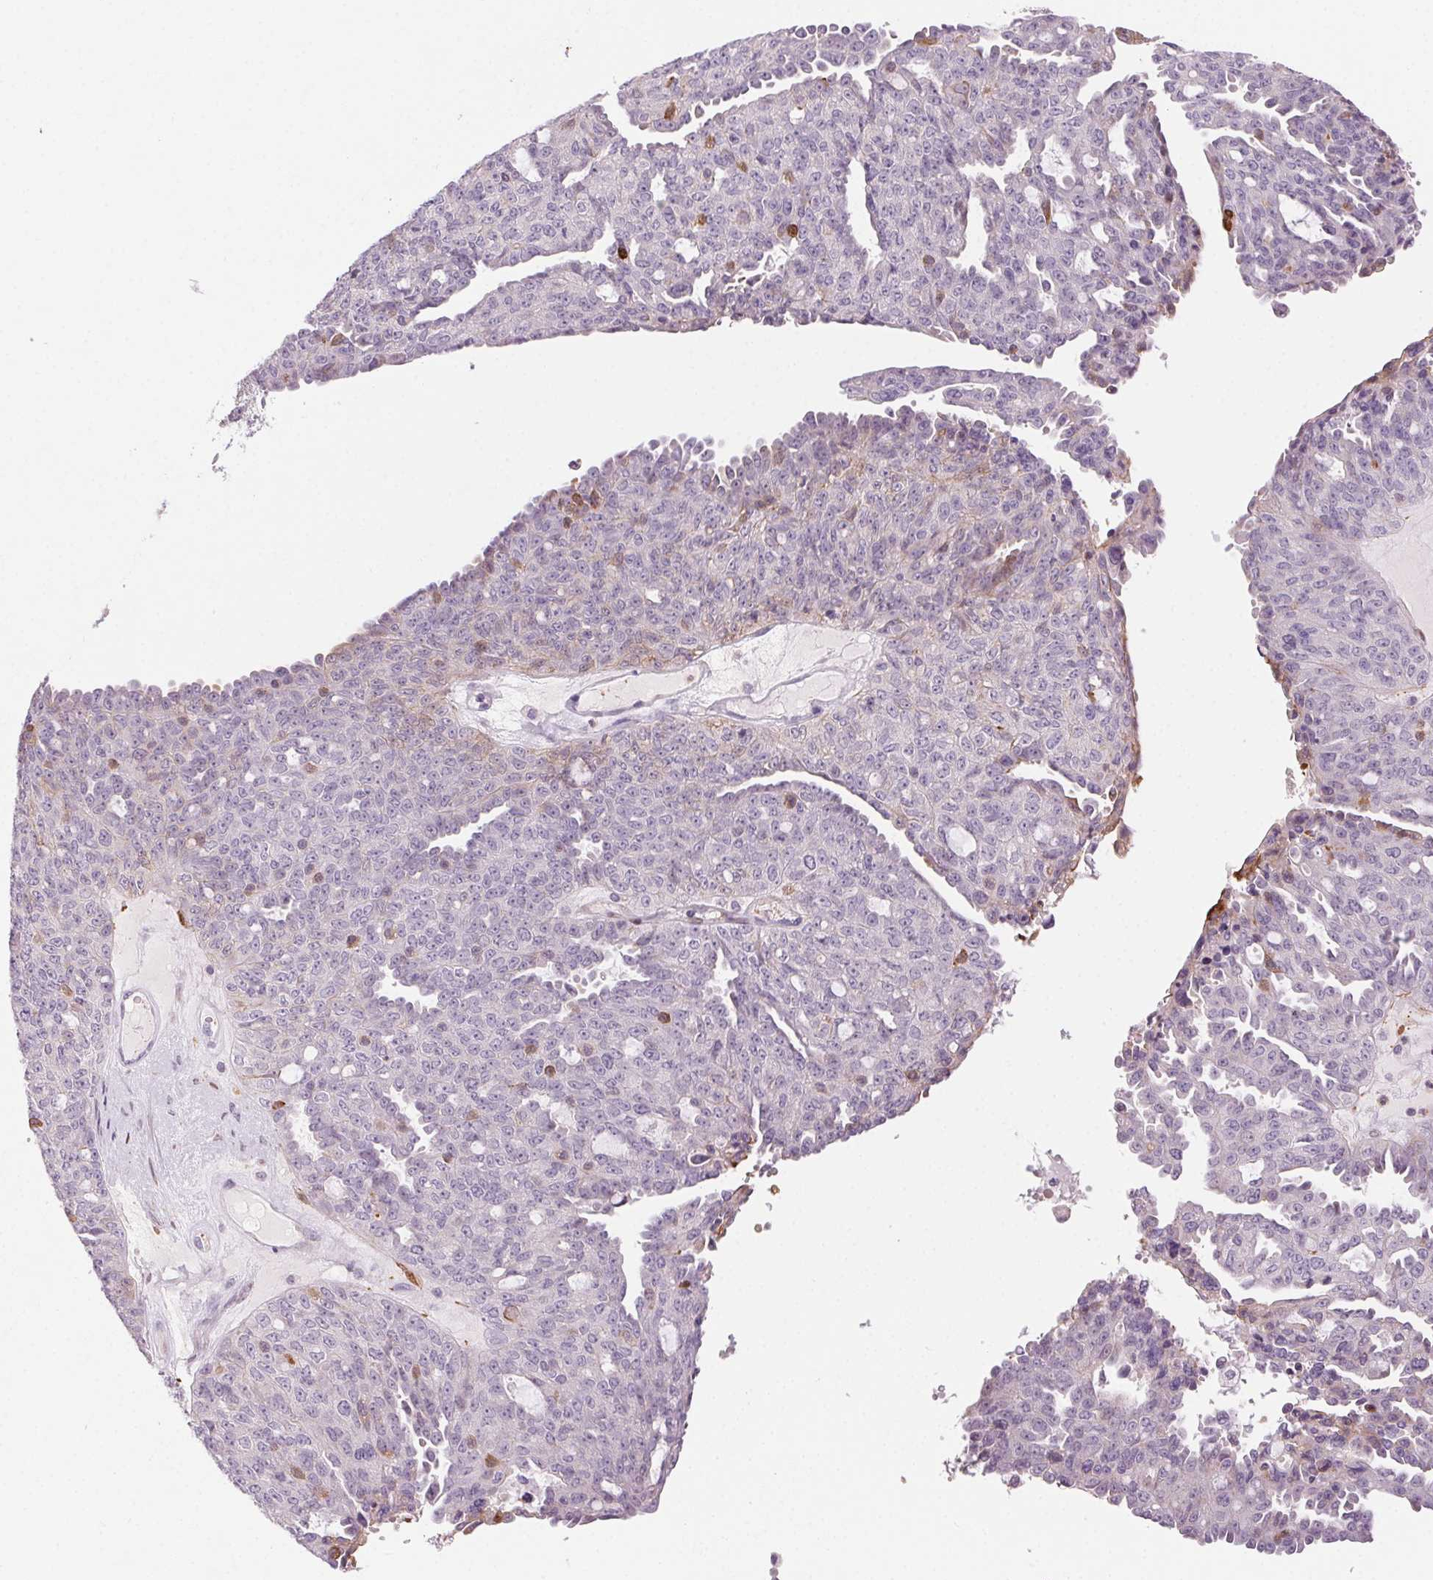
{"staining": {"intensity": "negative", "quantity": "none", "location": "none"}, "tissue": "ovarian cancer", "cell_type": "Tumor cells", "image_type": "cancer", "snomed": [{"axis": "morphology", "description": "Cystadenocarcinoma, serous, NOS"}, {"axis": "topography", "description": "Ovary"}], "caption": "Immunohistochemistry of human ovarian cancer exhibits no expression in tumor cells.", "gene": "GPX8", "patient": {"sex": "female", "age": 71}}